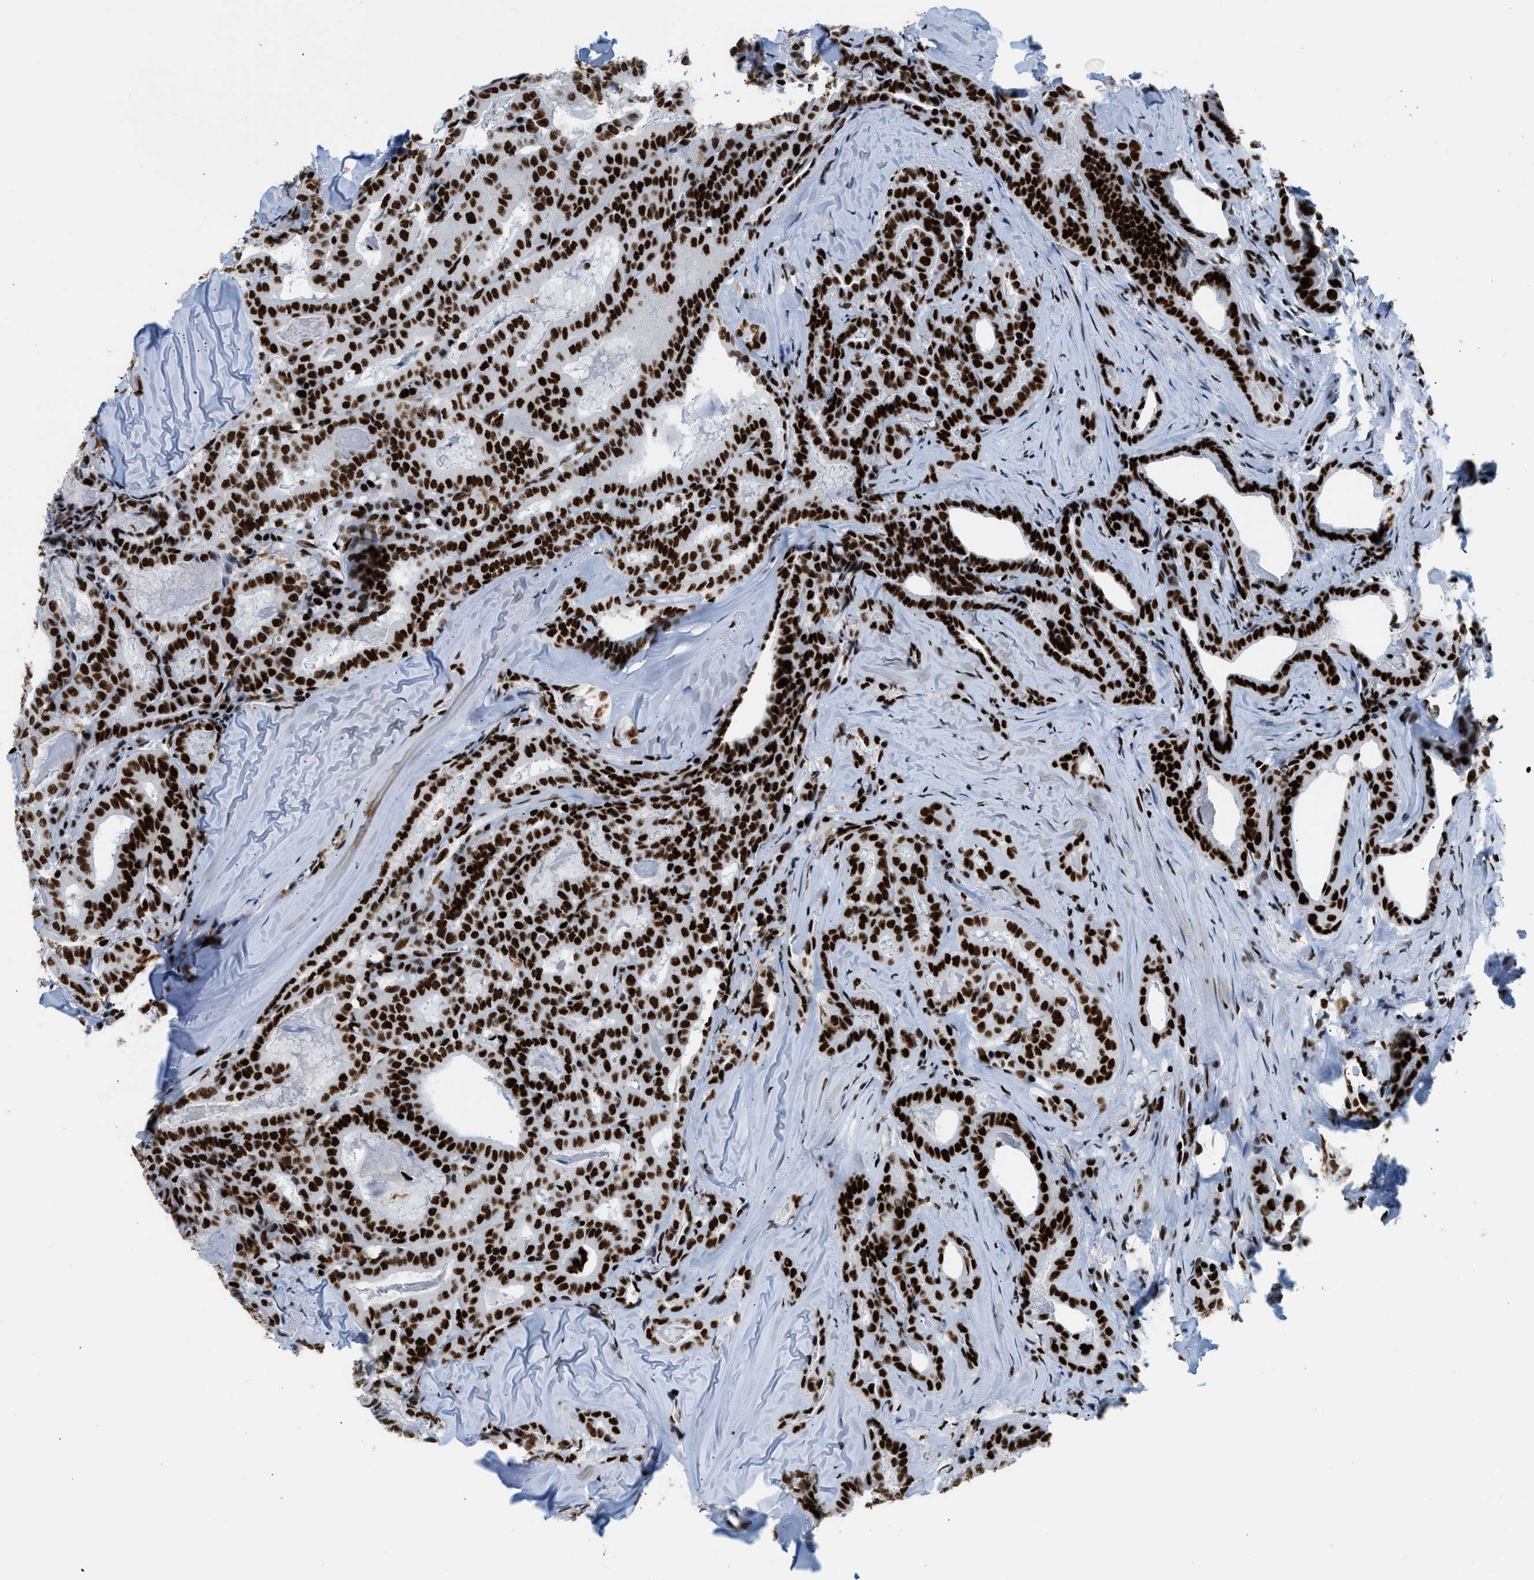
{"staining": {"intensity": "strong", "quantity": ">75%", "location": "nuclear"}, "tissue": "thyroid cancer", "cell_type": "Tumor cells", "image_type": "cancer", "snomed": [{"axis": "morphology", "description": "Papillary adenocarcinoma, NOS"}, {"axis": "topography", "description": "Thyroid gland"}], "caption": "Papillary adenocarcinoma (thyroid) stained with a protein marker demonstrates strong staining in tumor cells.", "gene": "PIF1", "patient": {"sex": "female", "age": 42}}